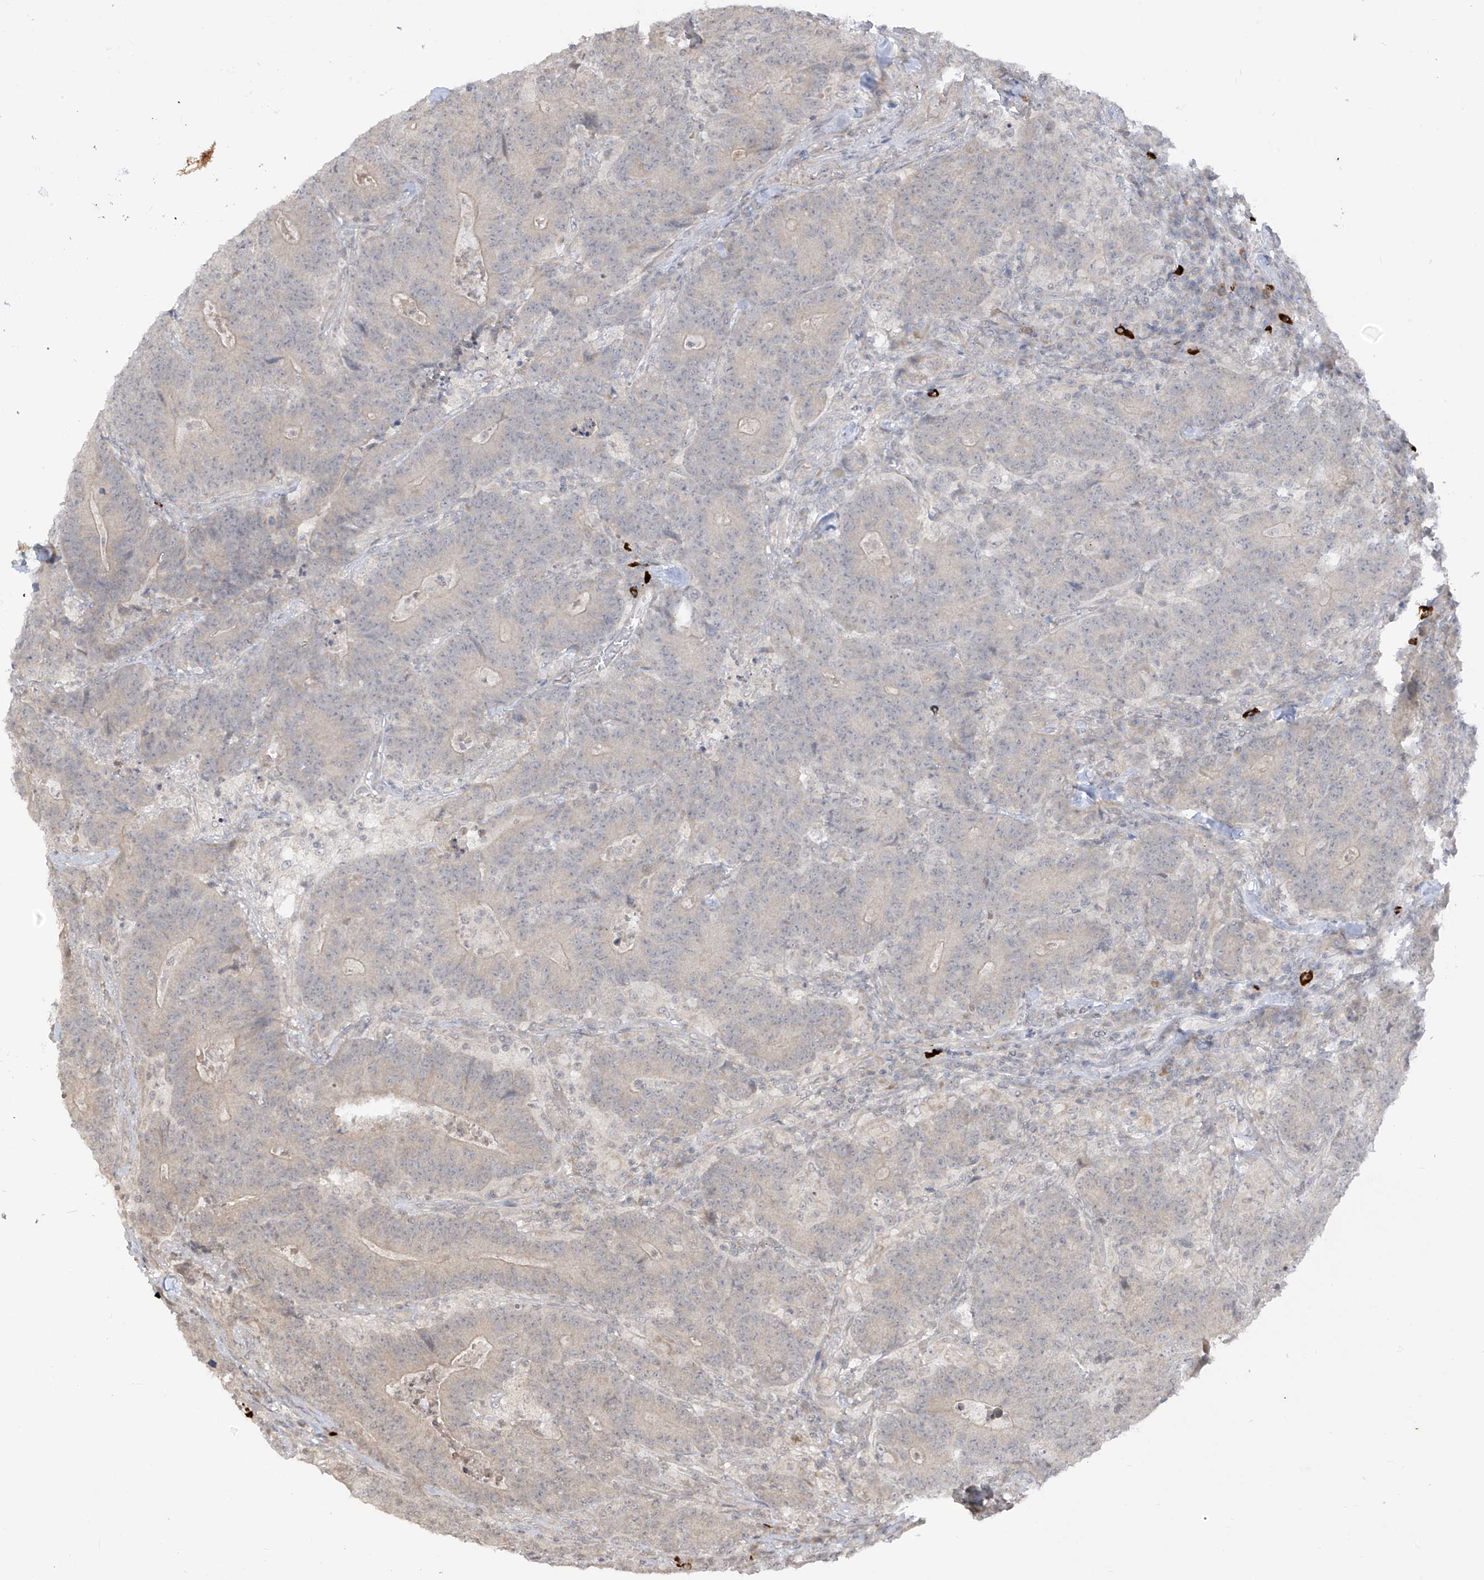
{"staining": {"intensity": "negative", "quantity": "none", "location": "none"}, "tissue": "colorectal cancer", "cell_type": "Tumor cells", "image_type": "cancer", "snomed": [{"axis": "morphology", "description": "Normal tissue, NOS"}, {"axis": "morphology", "description": "Adenocarcinoma, NOS"}, {"axis": "topography", "description": "Colon"}], "caption": "An IHC histopathology image of colorectal cancer (adenocarcinoma) is shown. There is no staining in tumor cells of colorectal cancer (adenocarcinoma).", "gene": "DGKQ", "patient": {"sex": "female", "age": 75}}